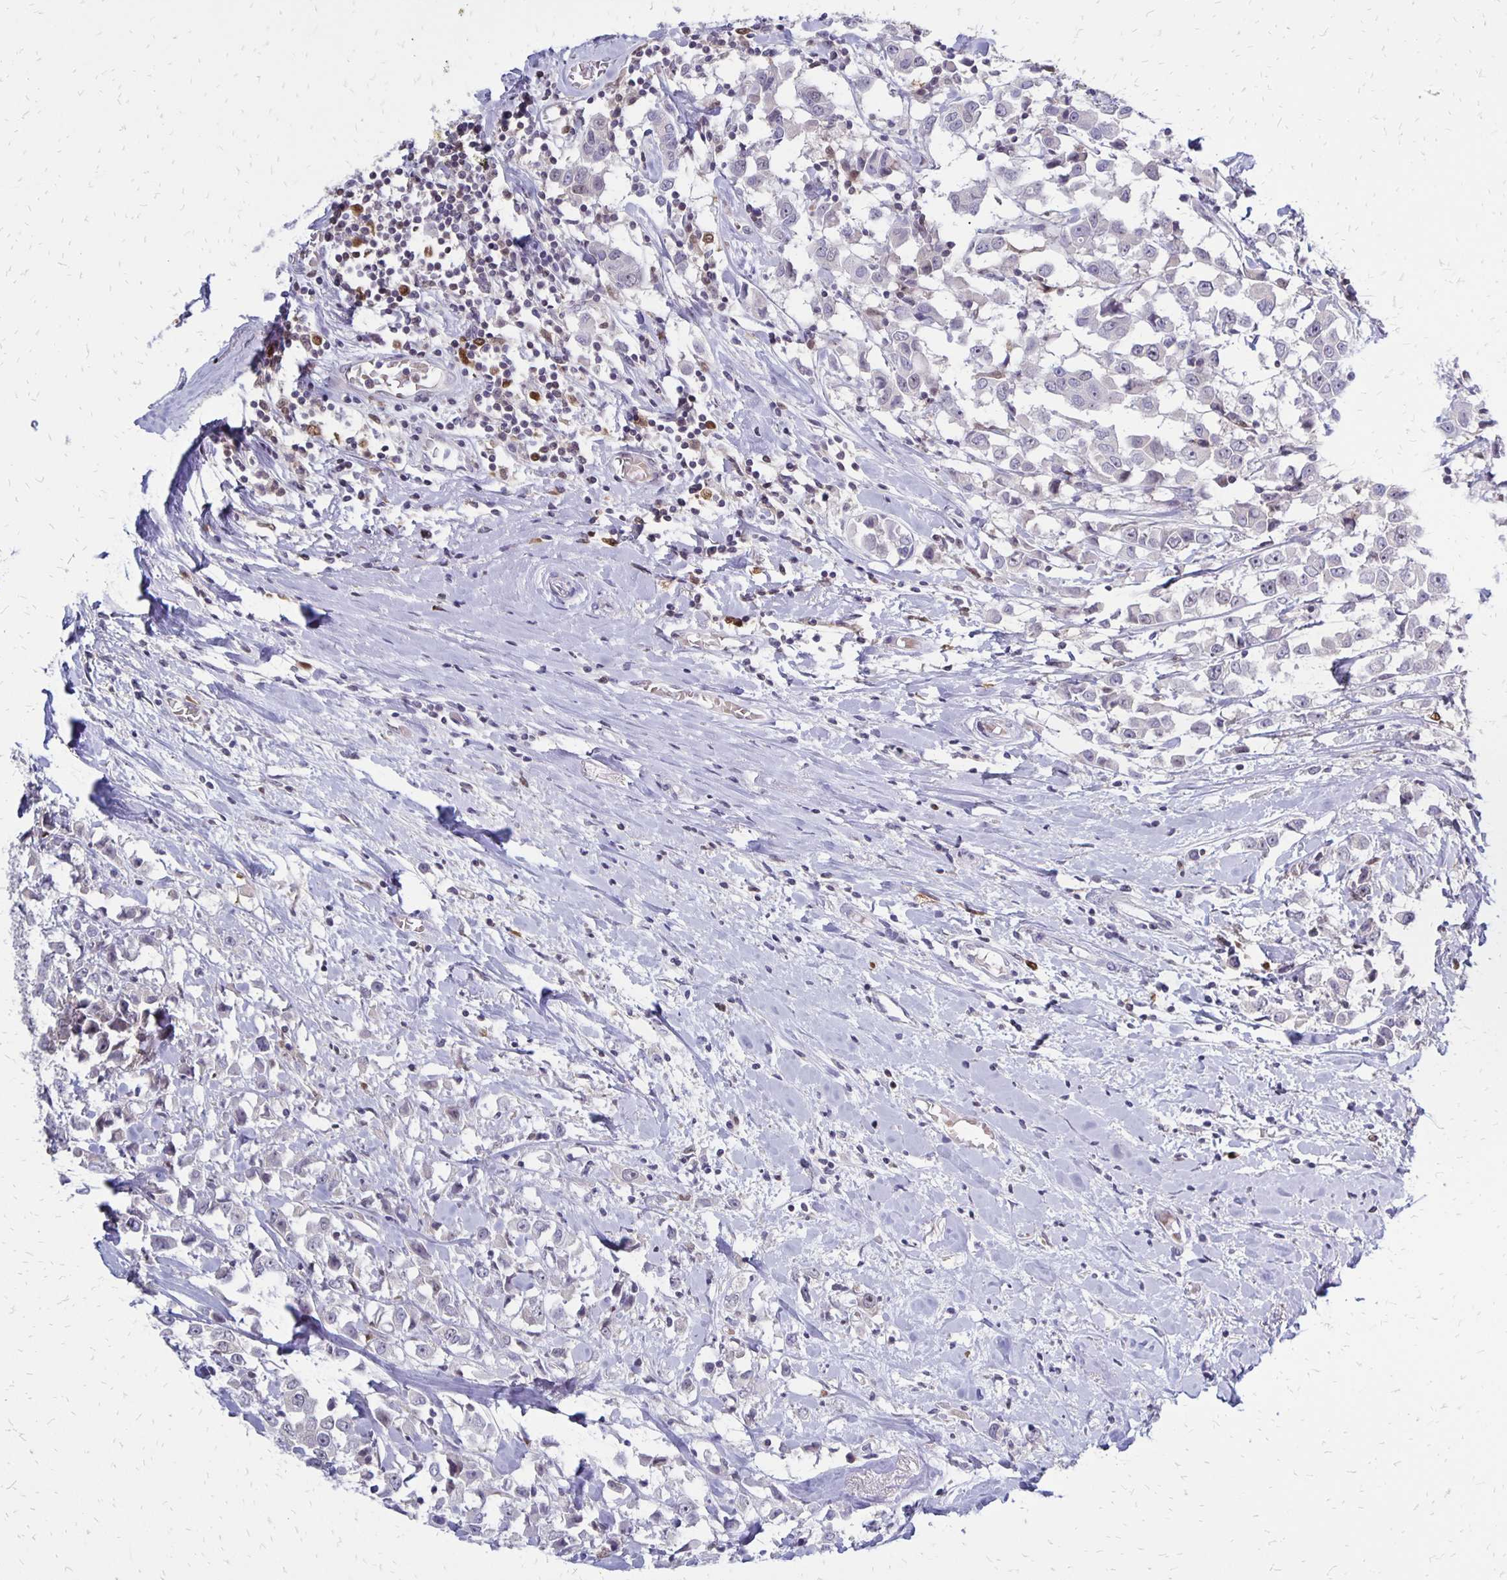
{"staining": {"intensity": "negative", "quantity": "none", "location": "none"}, "tissue": "breast cancer", "cell_type": "Tumor cells", "image_type": "cancer", "snomed": [{"axis": "morphology", "description": "Duct carcinoma"}, {"axis": "topography", "description": "Breast"}], "caption": "A histopathology image of breast cancer stained for a protein exhibits no brown staining in tumor cells.", "gene": "DCK", "patient": {"sex": "female", "age": 61}}